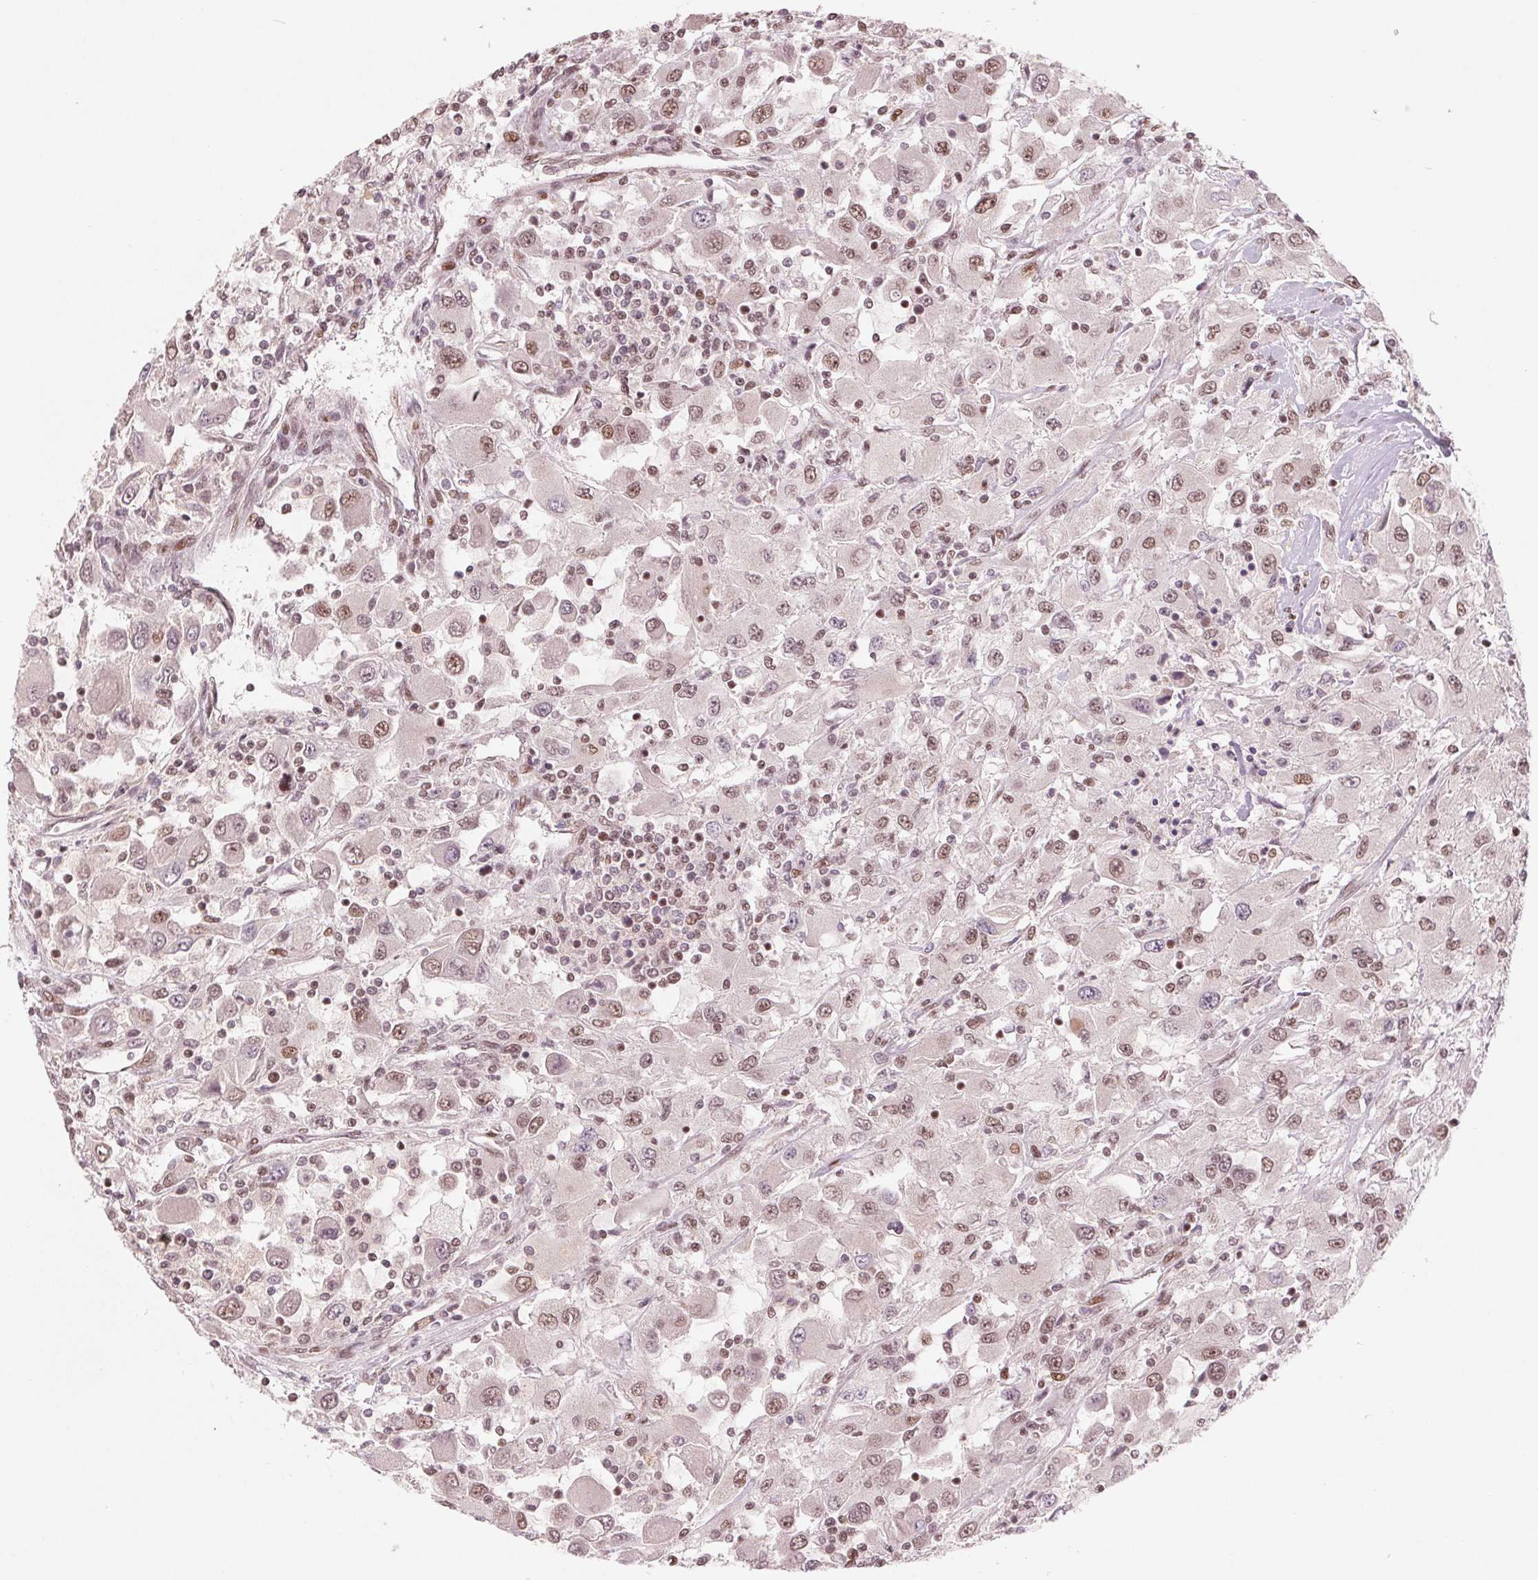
{"staining": {"intensity": "moderate", "quantity": ">75%", "location": "nuclear"}, "tissue": "renal cancer", "cell_type": "Tumor cells", "image_type": "cancer", "snomed": [{"axis": "morphology", "description": "Adenocarcinoma, NOS"}, {"axis": "topography", "description": "Kidney"}], "caption": "A medium amount of moderate nuclear expression is present in approximately >75% of tumor cells in renal cancer (adenocarcinoma) tissue. (Stains: DAB (3,3'-diaminobenzidine) in brown, nuclei in blue, Microscopy: brightfield microscopy at high magnification).", "gene": "TTLL9", "patient": {"sex": "female", "age": 67}}